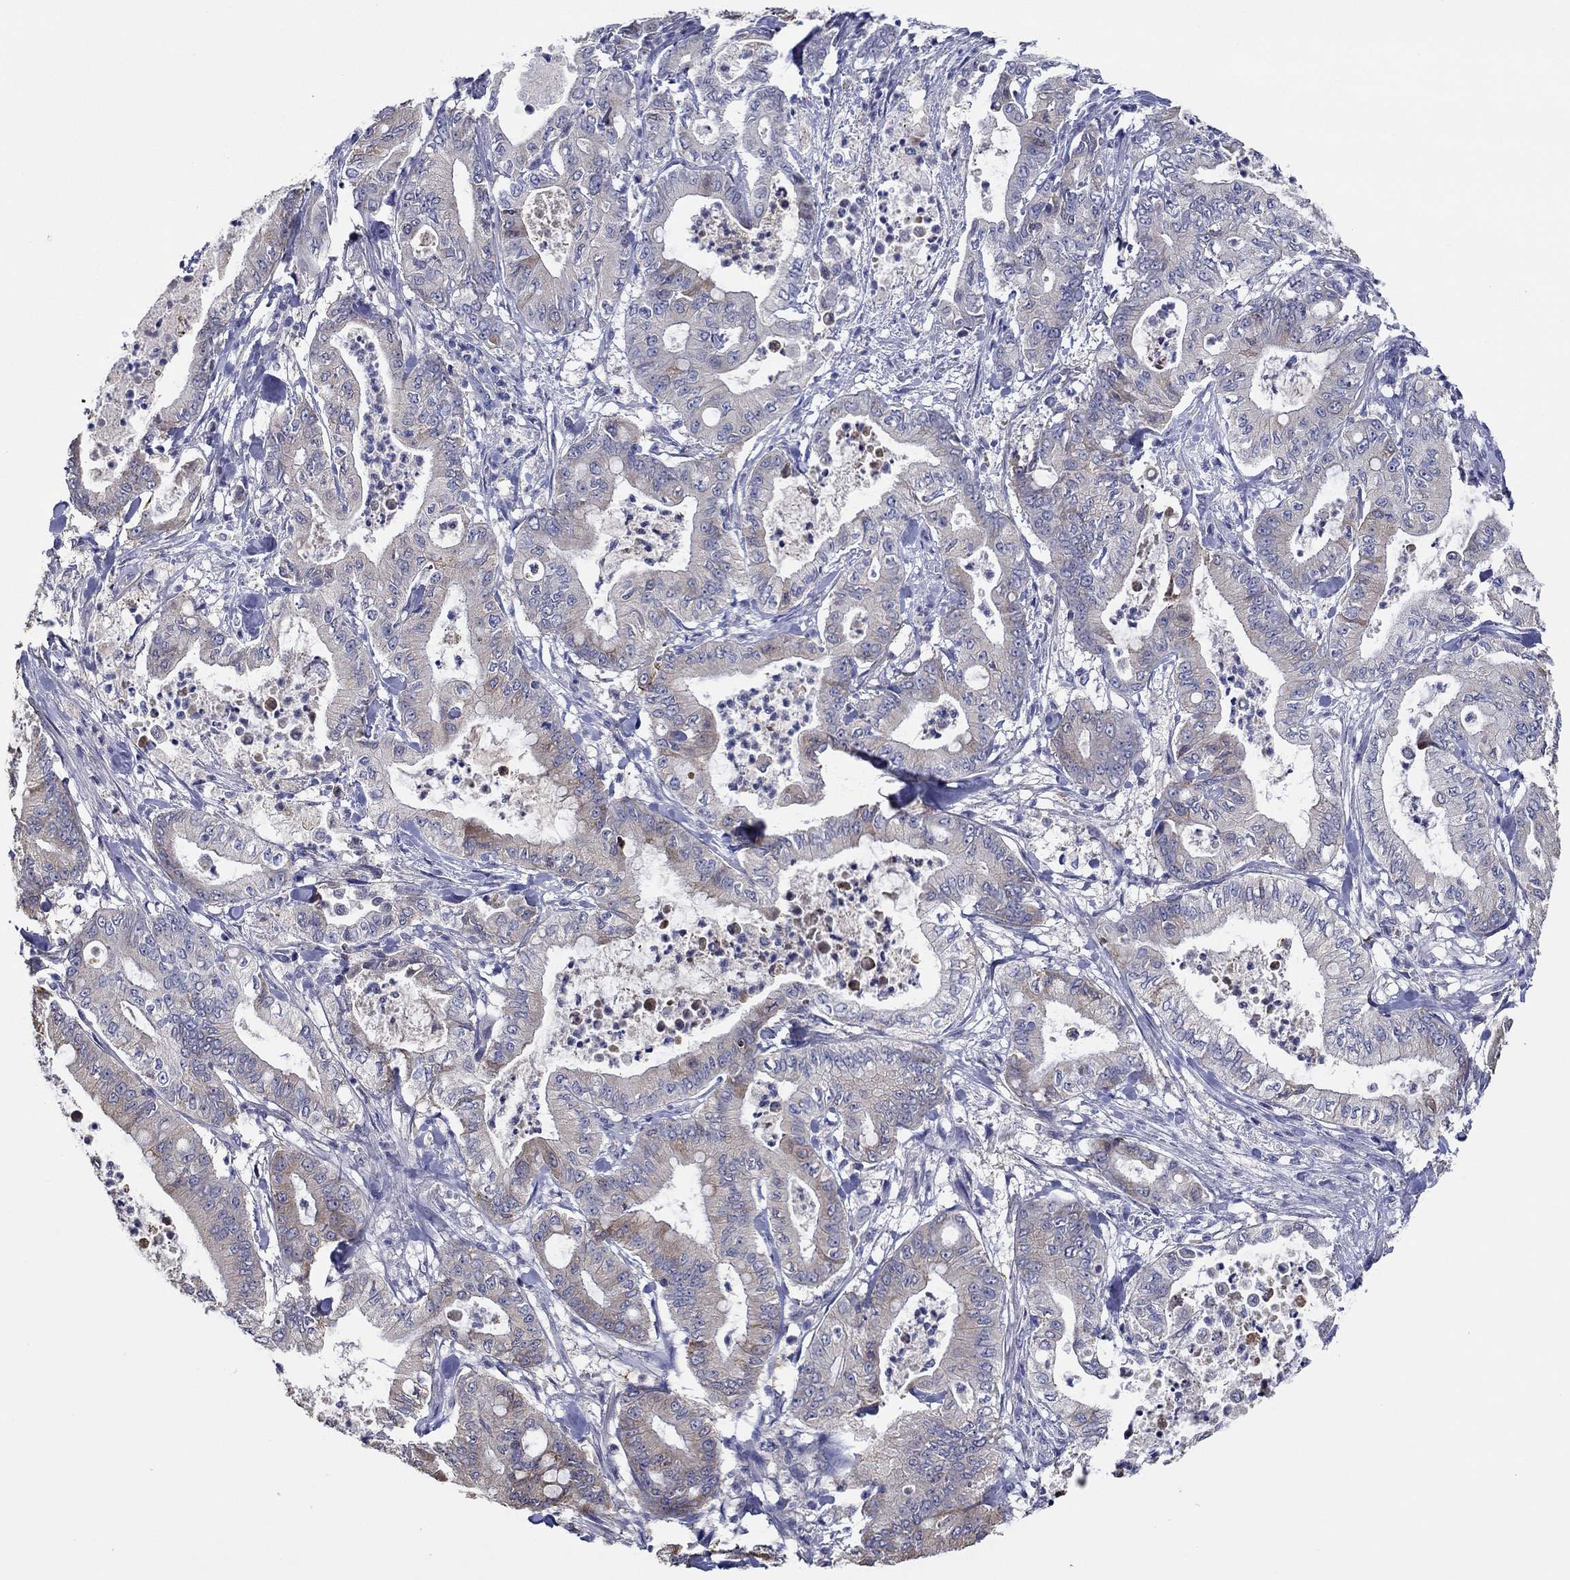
{"staining": {"intensity": "weak", "quantity": "<25%", "location": "cytoplasmic/membranous"}, "tissue": "pancreatic cancer", "cell_type": "Tumor cells", "image_type": "cancer", "snomed": [{"axis": "morphology", "description": "Adenocarcinoma, NOS"}, {"axis": "topography", "description": "Pancreas"}], "caption": "There is no significant staining in tumor cells of adenocarcinoma (pancreatic). The staining is performed using DAB (3,3'-diaminobenzidine) brown chromogen with nuclei counter-stained in using hematoxylin.", "gene": "CHIT1", "patient": {"sex": "male", "age": 71}}